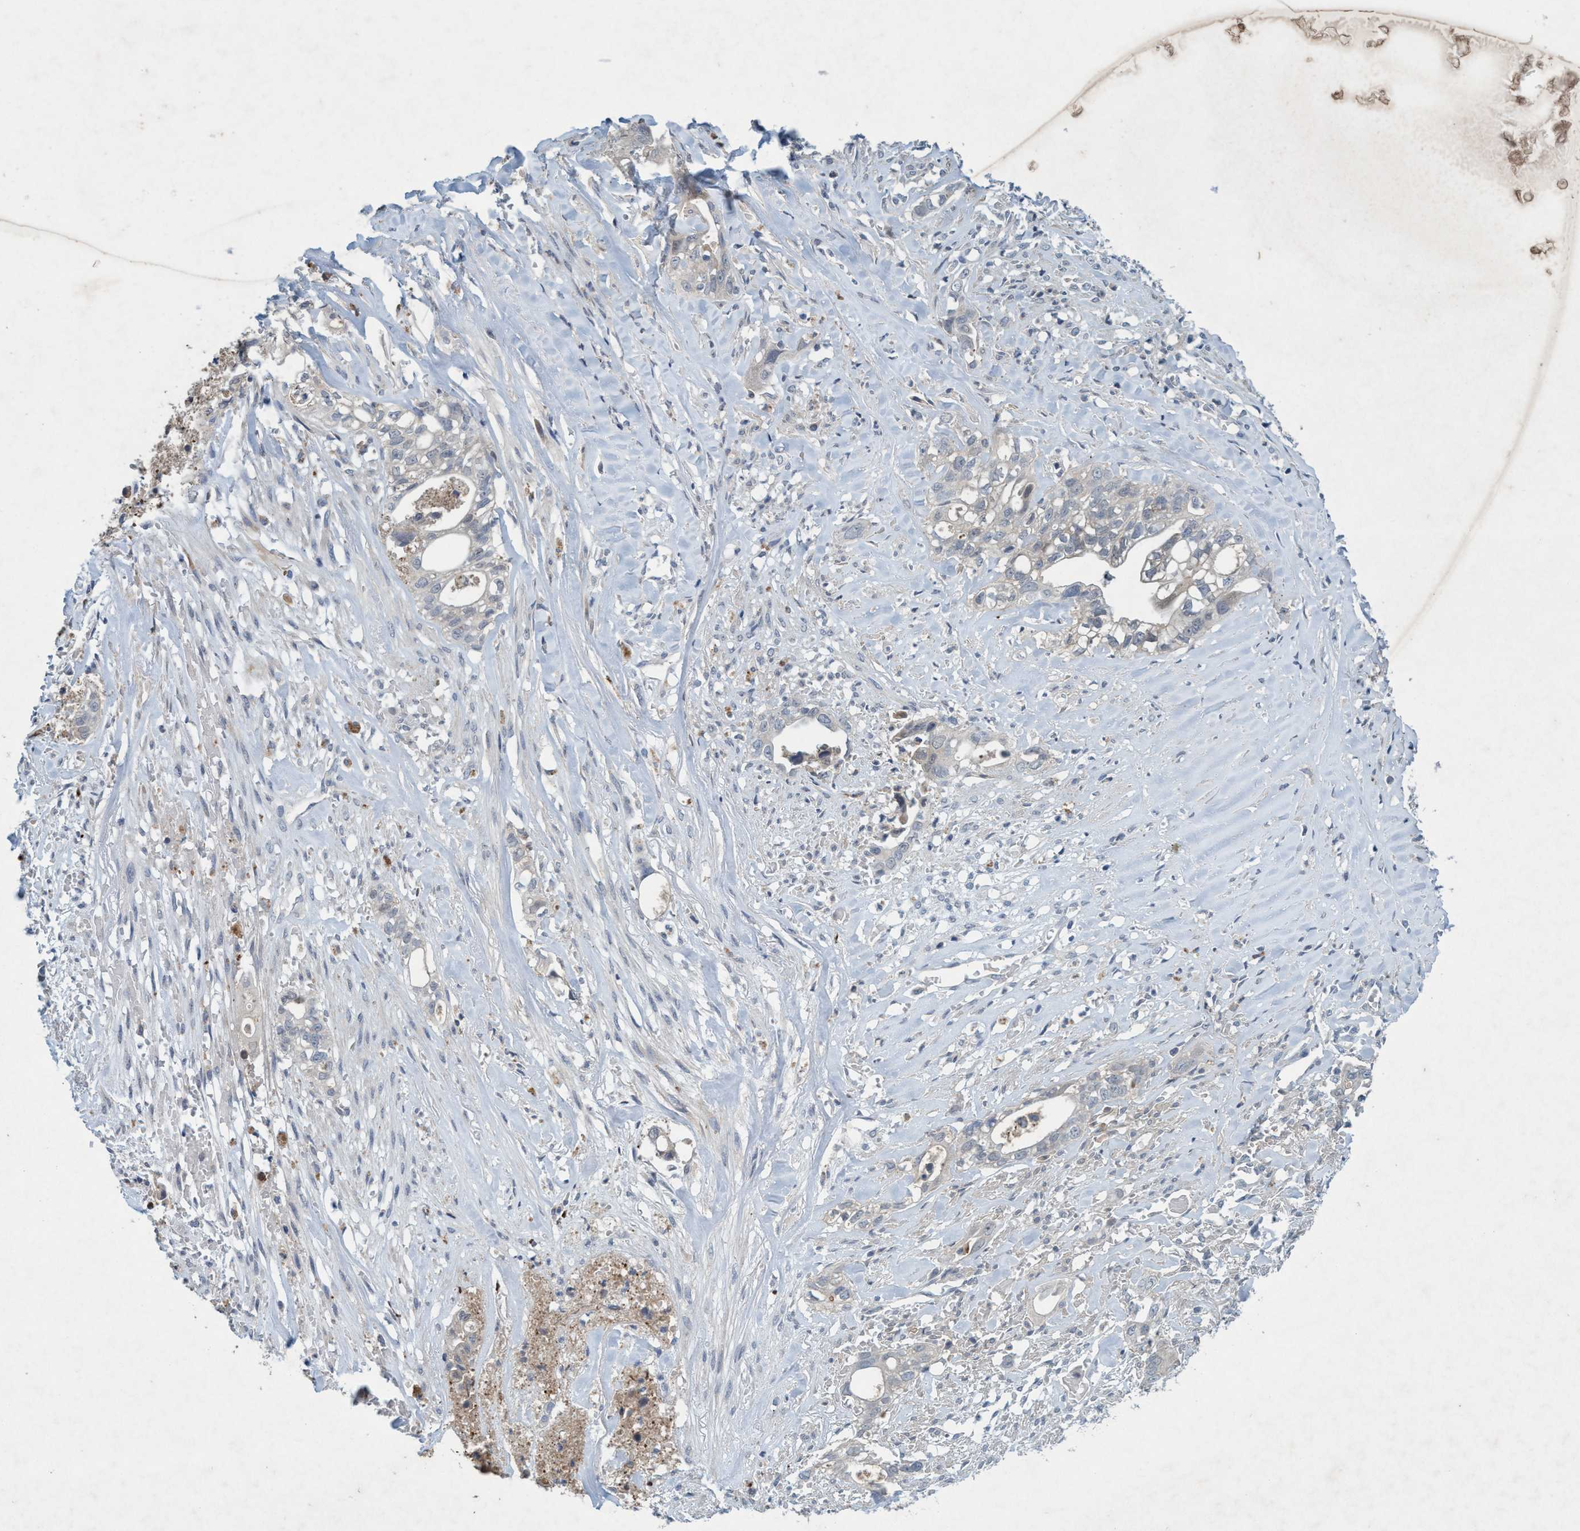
{"staining": {"intensity": "negative", "quantity": "none", "location": "none"}, "tissue": "liver cancer", "cell_type": "Tumor cells", "image_type": "cancer", "snomed": [{"axis": "morphology", "description": "Cholangiocarcinoma"}, {"axis": "topography", "description": "Liver"}], "caption": "A high-resolution photomicrograph shows immunohistochemistry (IHC) staining of liver cancer (cholangiocarcinoma), which displays no significant staining in tumor cells.", "gene": "RNF208", "patient": {"sex": "female", "age": 70}}